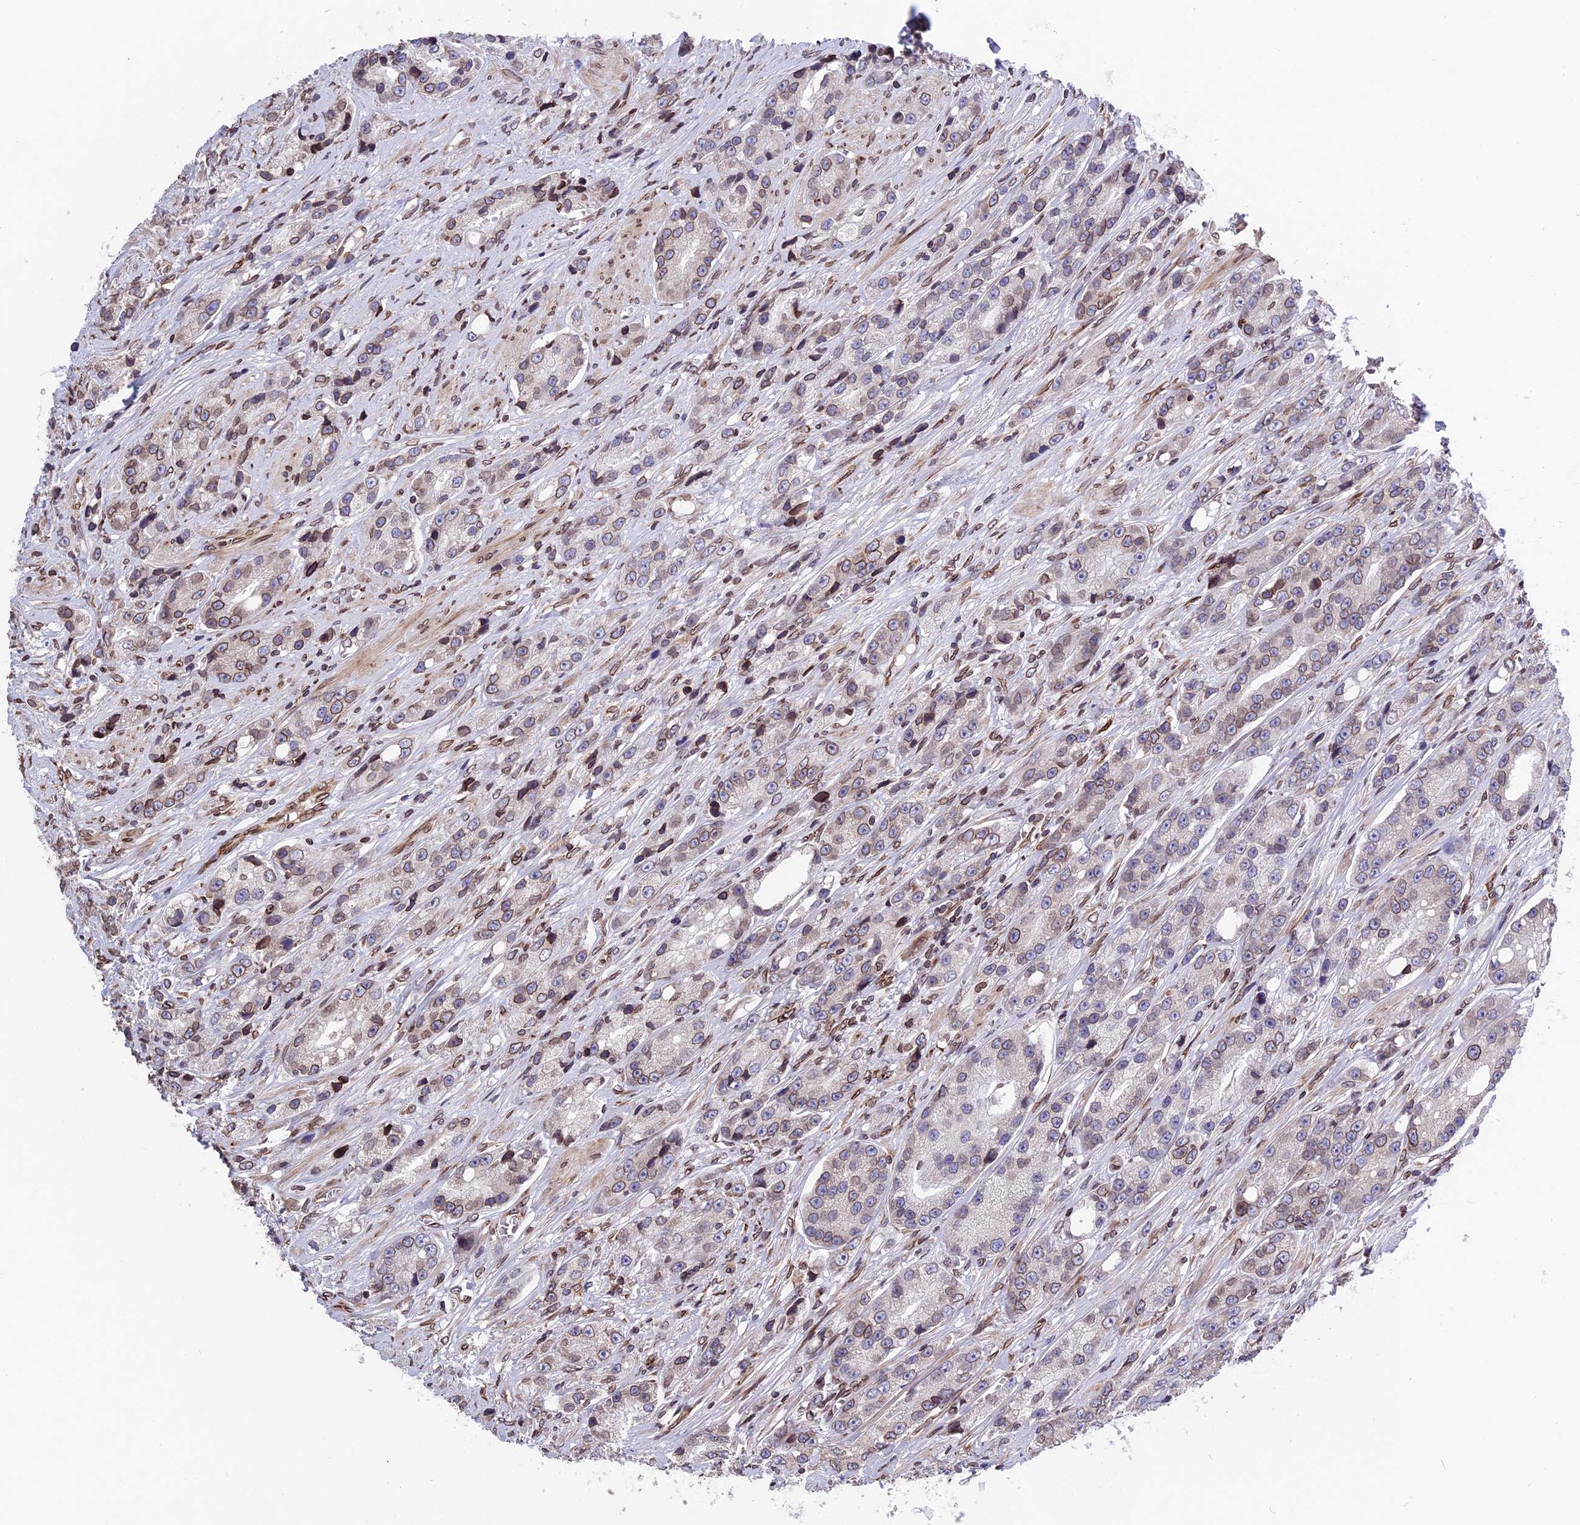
{"staining": {"intensity": "weak", "quantity": "25%-75%", "location": "cytoplasmic/membranous,nuclear"}, "tissue": "prostate cancer", "cell_type": "Tumor cells", "image_type": "cancer", "snomed": [{"axis": "morphology", "description": "Adenocarcinoma, High grade"}, {"axis": "topography", "description": "Prostate"}], "caption": "Immunohistochemistry (IHC) (DAB) staining of human prostate adenocarcinoma (high-grade) displays weak cytoplasmic/membranous and nuclear protein staining in approximately 25%-75% of tumor cells. The staining was performed using DAB to visualize the protein expression in brown, while the nuclei were stained in blue with hematoxylin (Magnification: 20x).", "gene": "PTCHD4", "patient": {"sex": "male", "age": 74}}